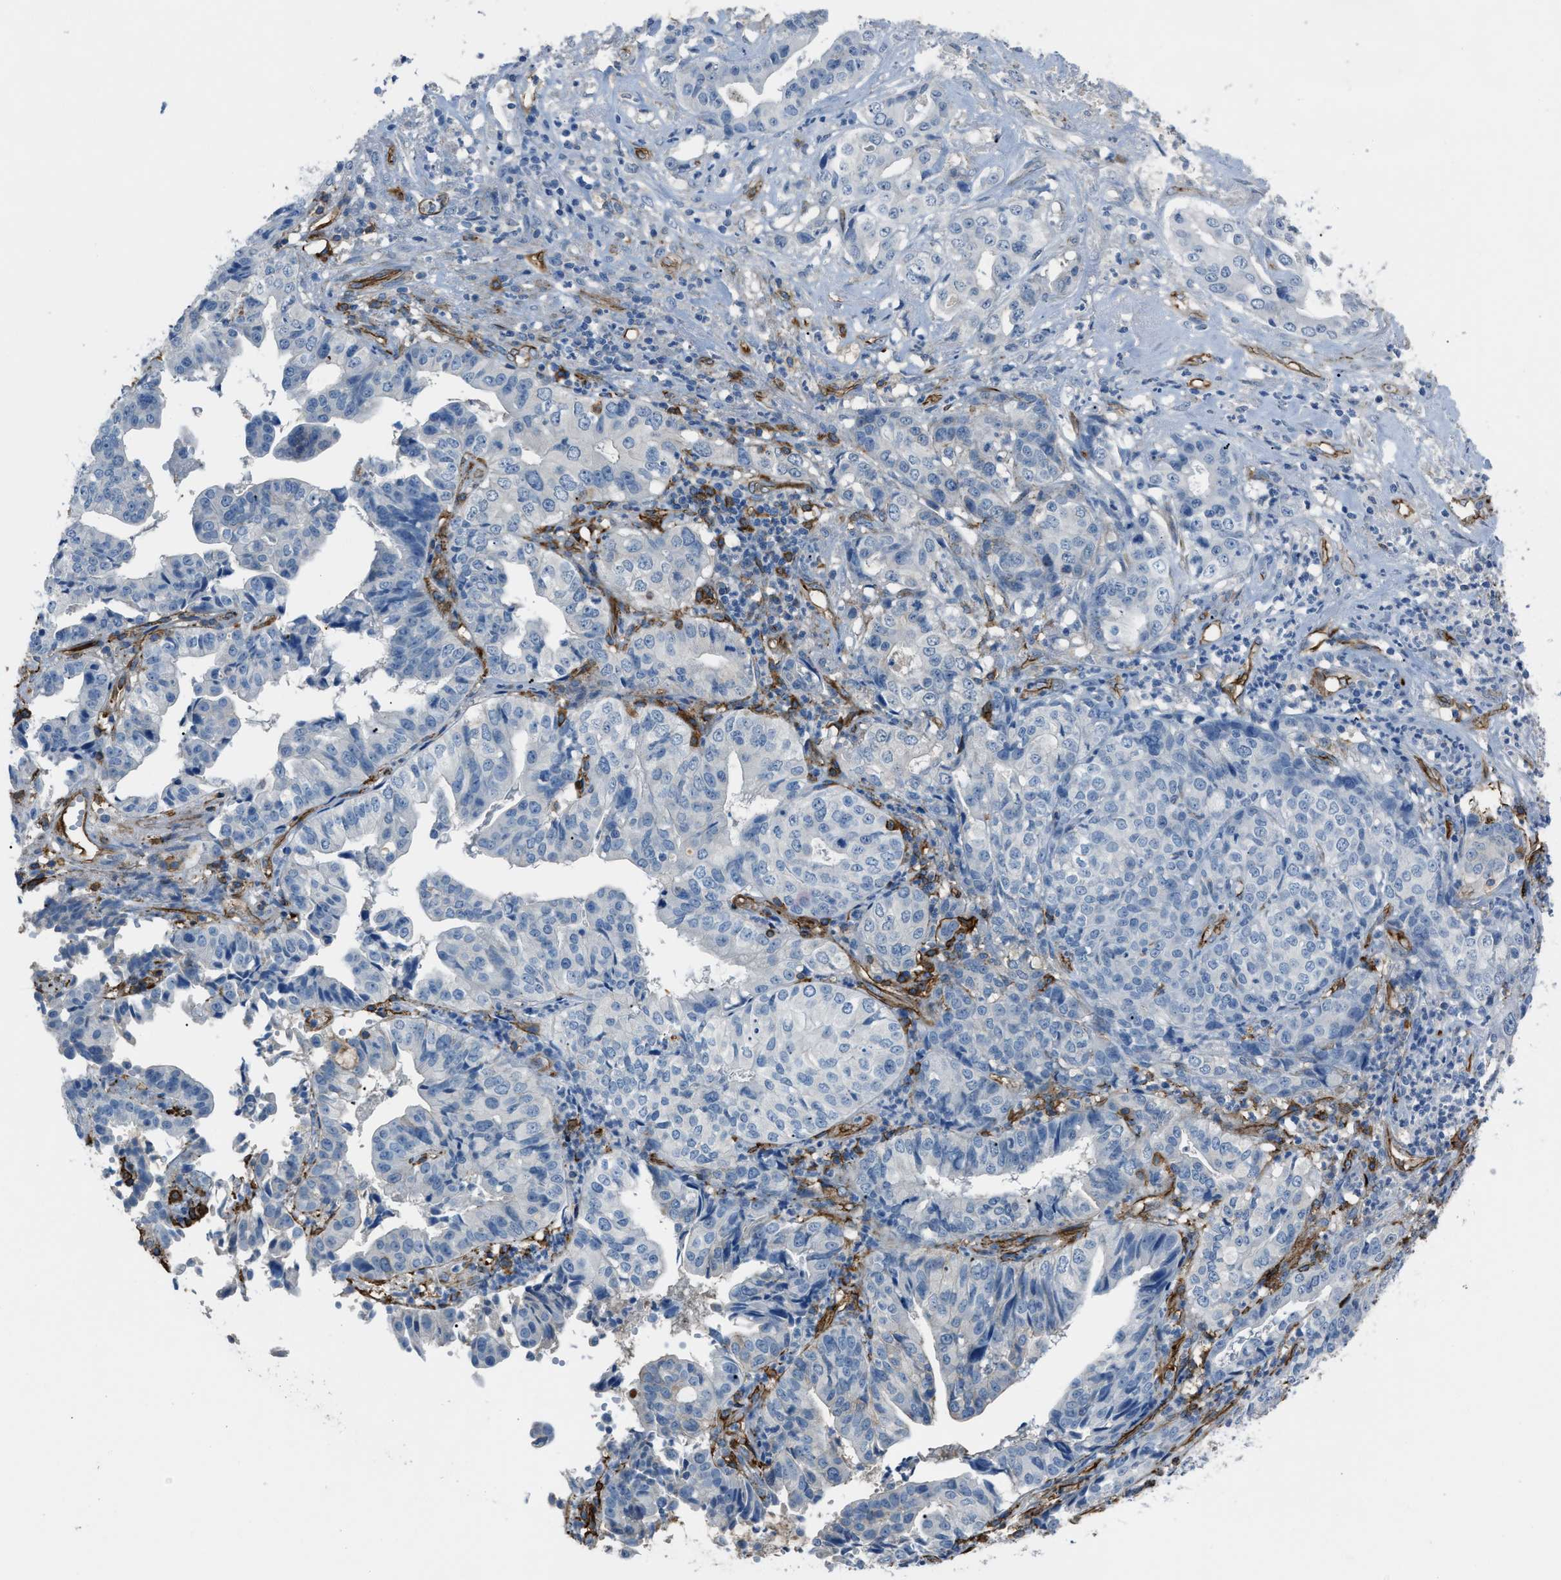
{"staining": {"intensity": "negative", "quantity": "none", "location": "none"}, "tissue": "liver cancer", "cell_type": "Tumor cells", "image_type": "cancer", "snomed": [{"axis": "morphology", "description": "Cholangiocarcinoma"}, {"axis": "topography", "description": "Liver"}], "caption": "Tumor cells are negative for brown protein staining in liver cancer.", "gene": "SLC22A15", "patient": {"sex": "female", "age": 61}}